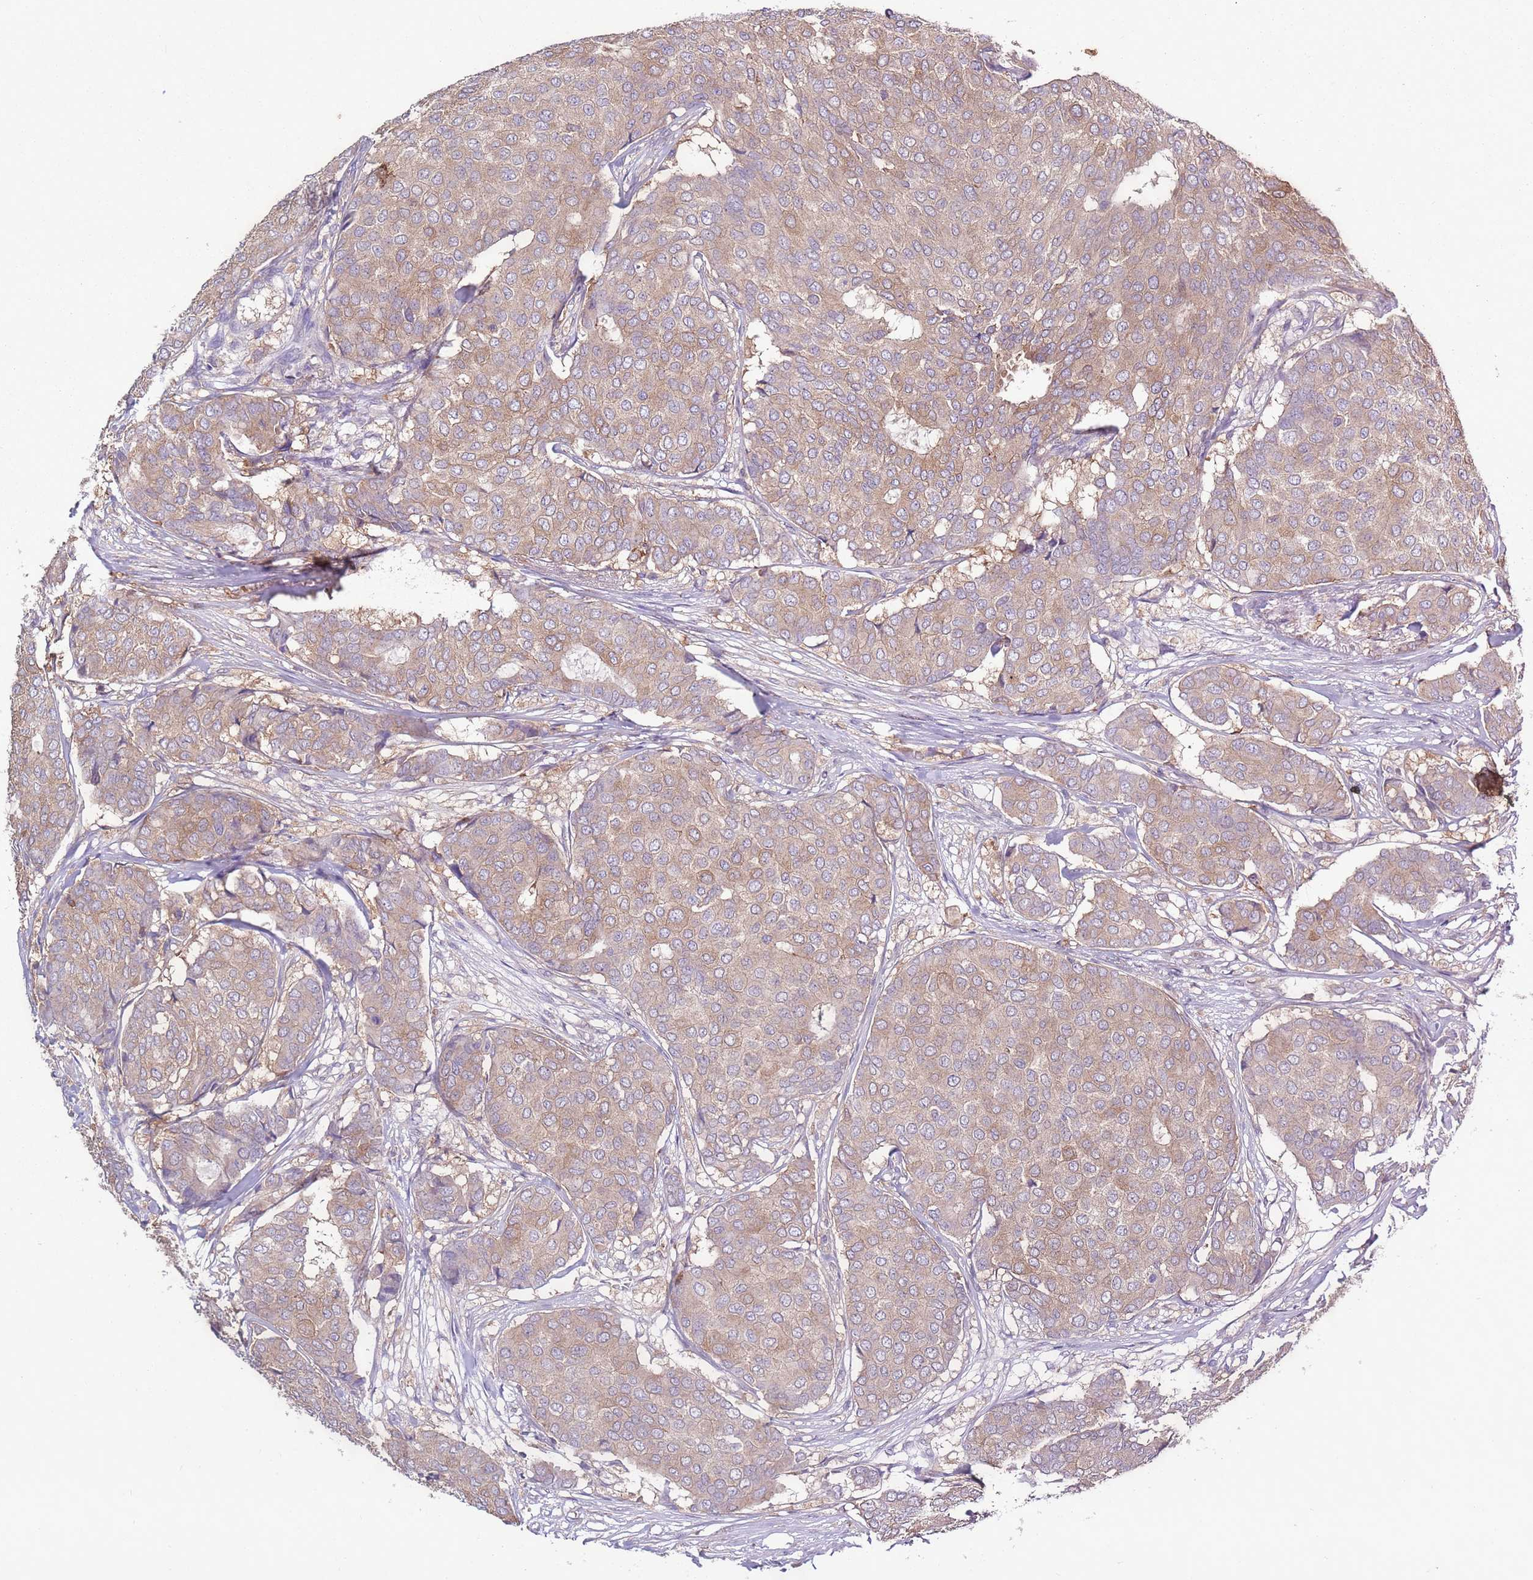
{"staining": {"intensity": "weak", "quantity": ">75%", "location": "cytoplasmic/membranous"}, "tissue": "breast cancer", "cell_type": "Tumor cells", "image_type": "cancer", "snomed": [{"axis": "morphology", "description": "Duct carcinoma"}, {"axis": "topography", "description": "Breast"}], "caption": "The histopathology image shows staining of invasive ductal carcinoma (breast), revealing weak cytoplasmic/membranous protein positivity (brown color) within tumor cells.", "gene": "CAPN9", "patient": {"sex": "female", "age": 75}}